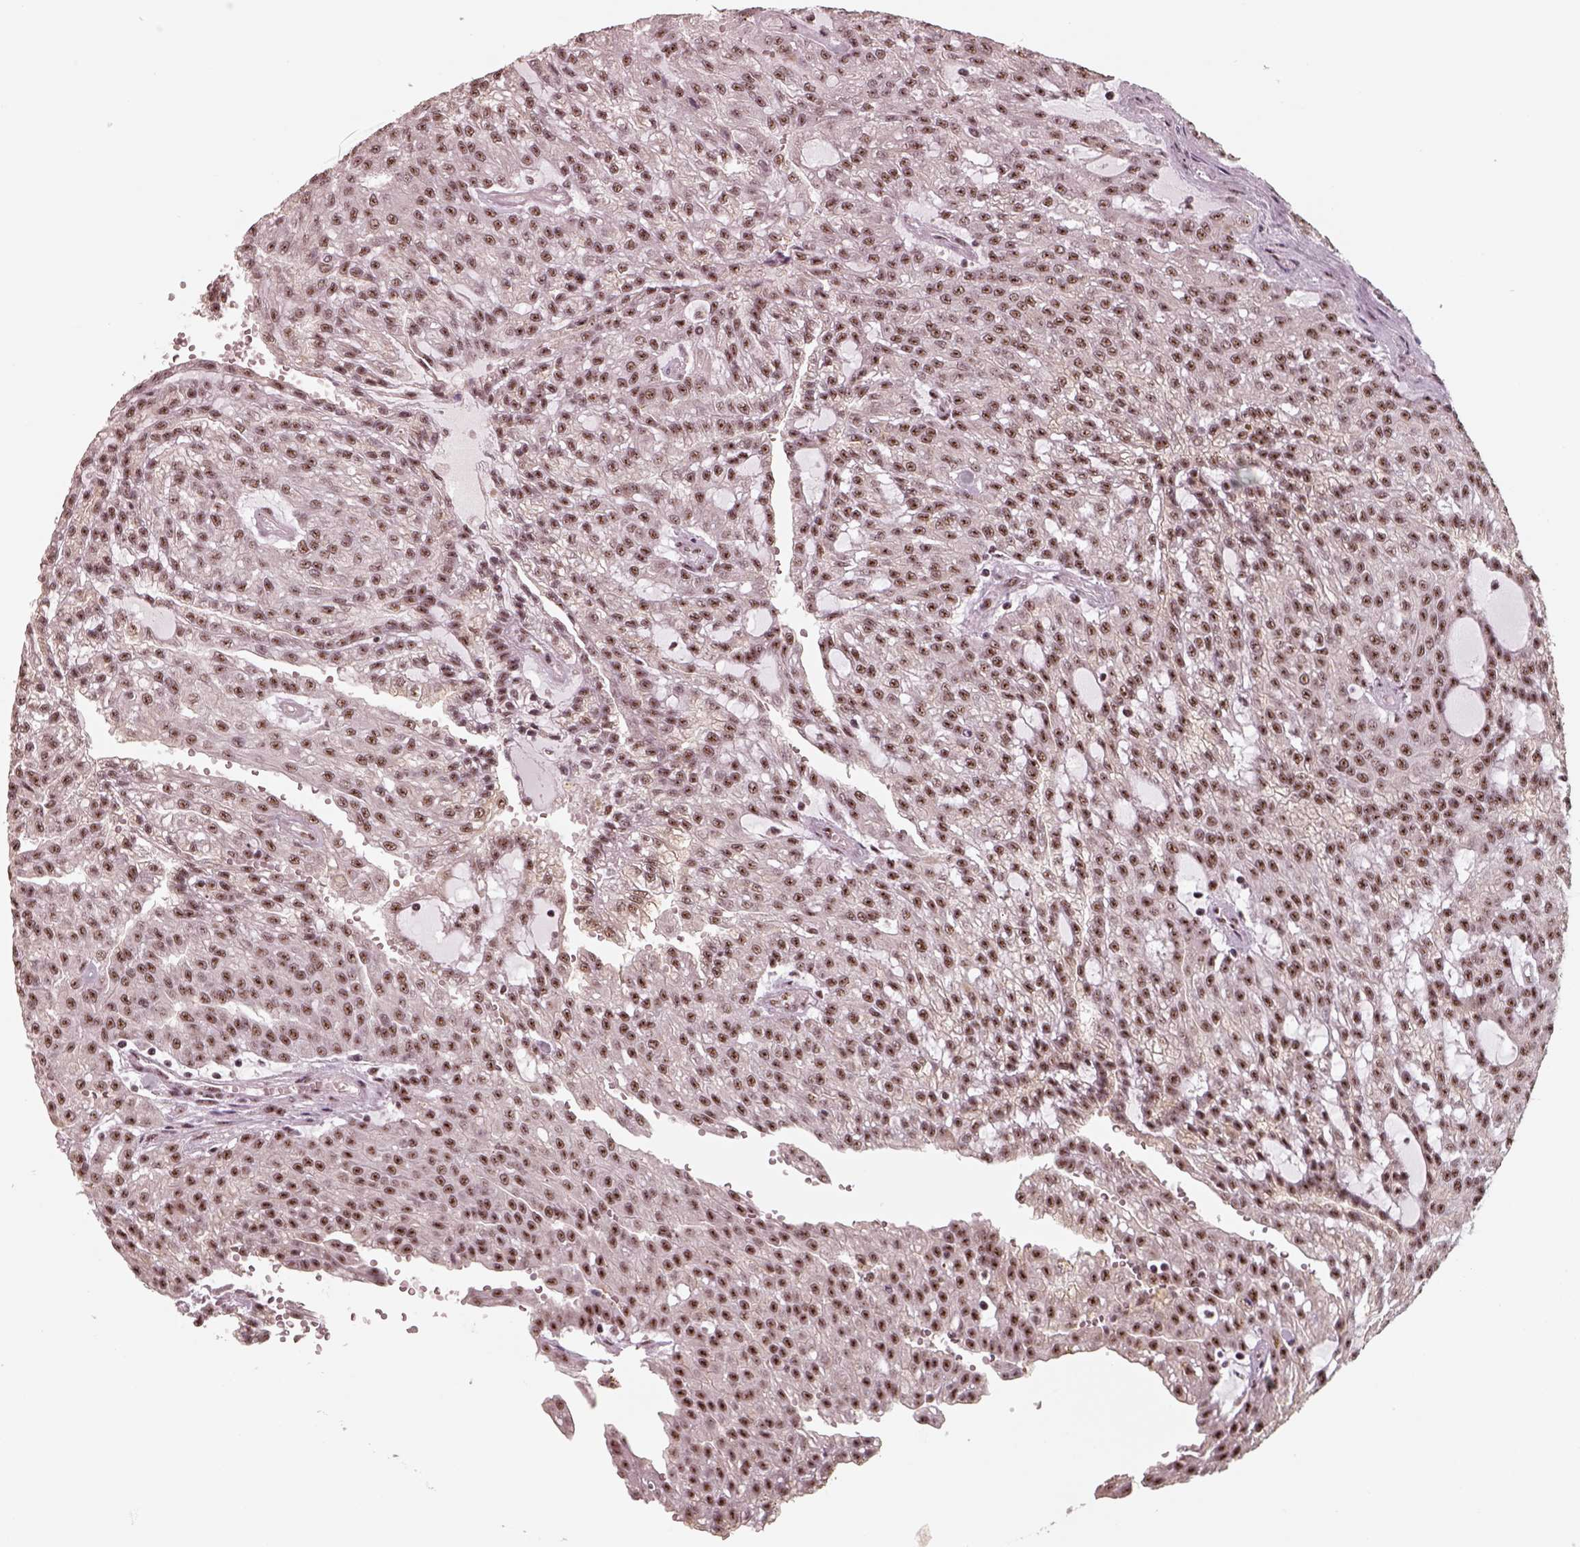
{"staining": {"intensity": "moderate", "quantity": ">75%", "location": "nuclear"}, "tissue": "renal cancer", "cell_type": "Tumor cells", "image_type": "cancer", "snomed": [{"axis": "morphology", "description": "Adenocarcinoma, NOS"}, {"axis": "topography", "description": "Kidney"}], "caption": "Adenocarcinoma (renal) stained for a protein (brown) shows moderate nuclear positive staining in about >75% of tumor cells.", "gene": "ATXN7L3", "patient": {"sex": "male", "age": 63}}